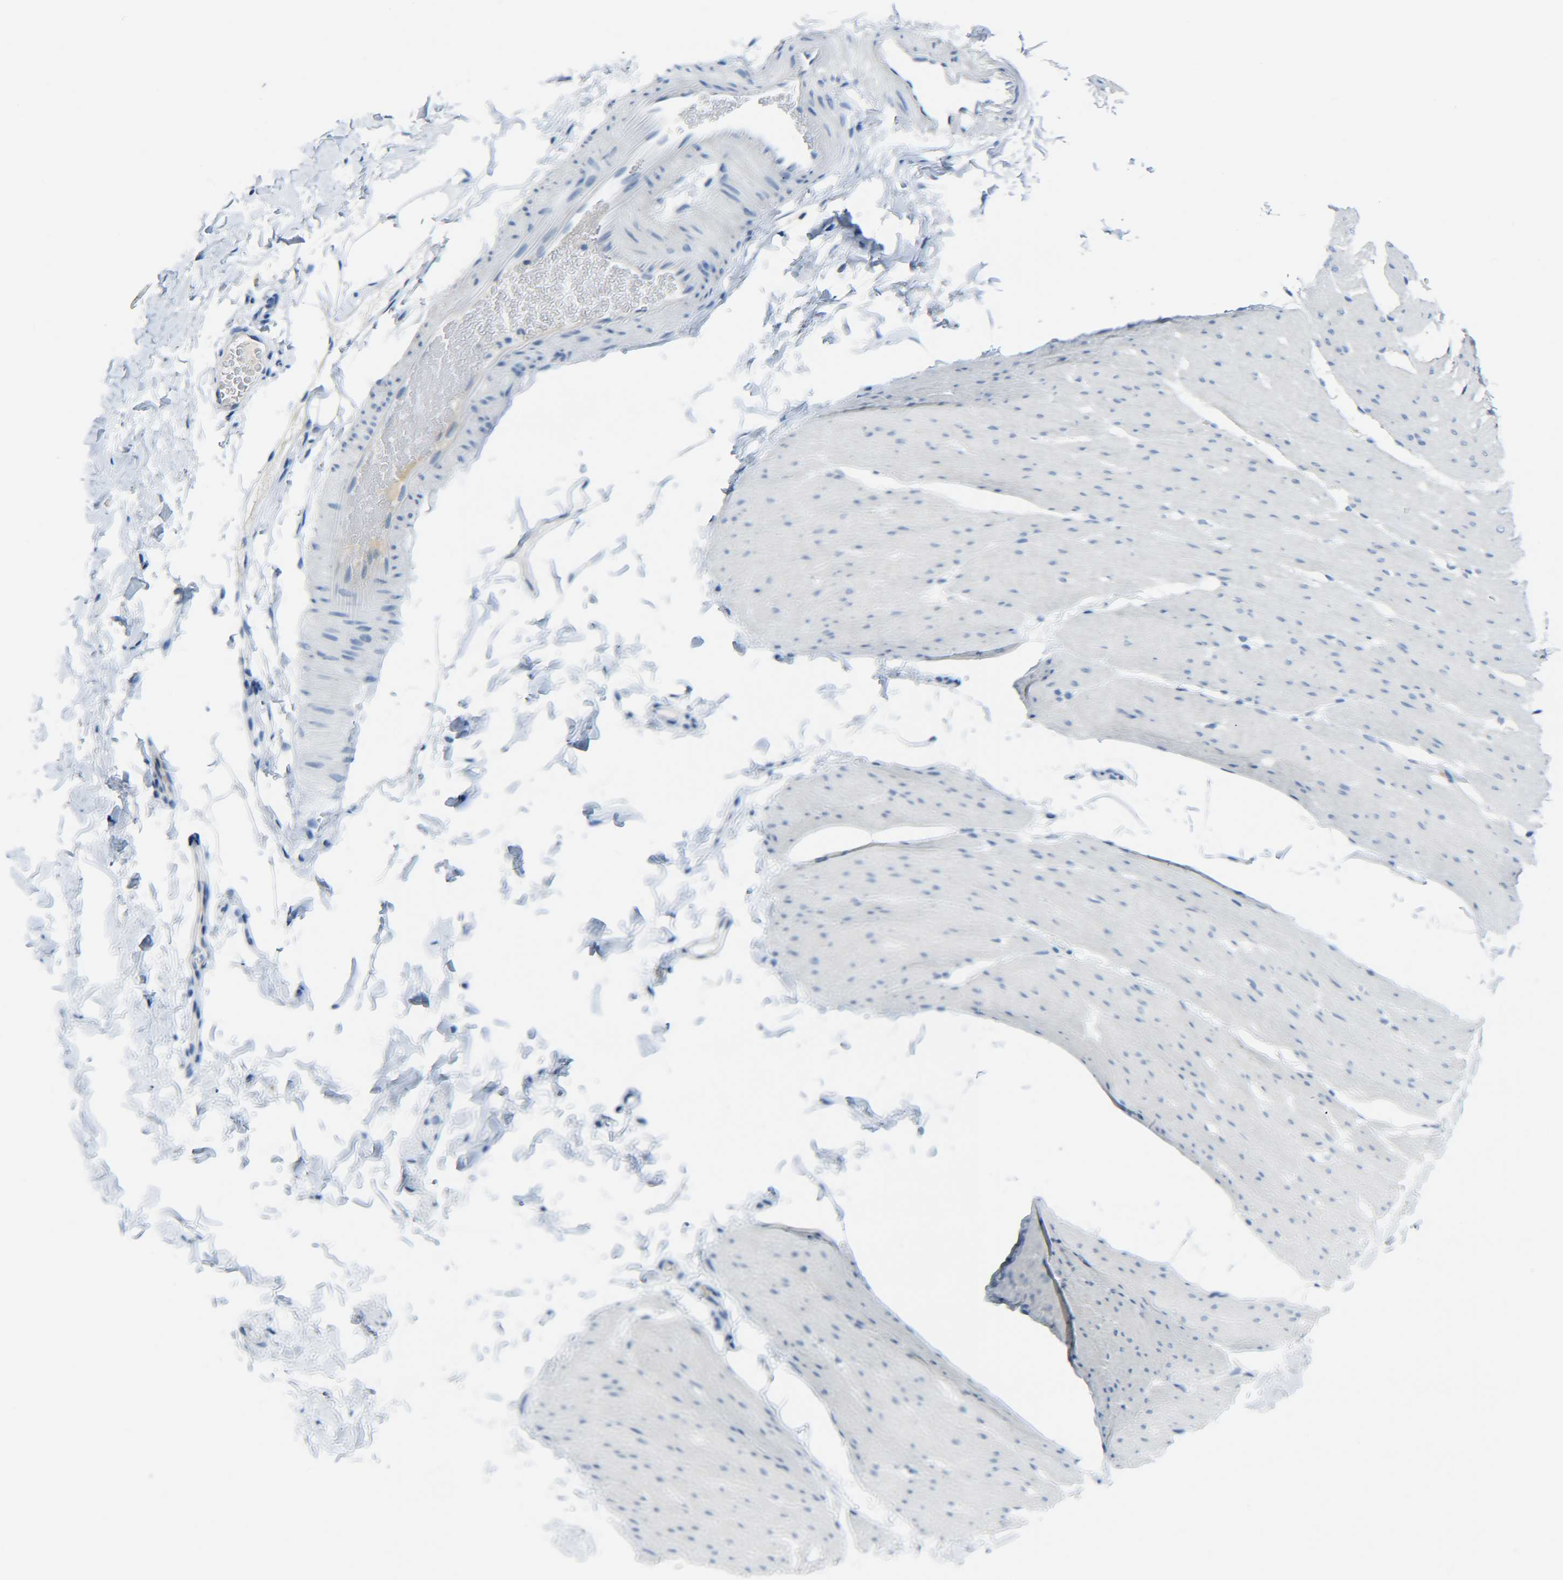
{"staining": {"intensity": "negative", "quantity": "none", "location": "none"}, "tissue": "smooth muscle", "cell_type": "Smooth muscle cells", "image_type": "normal", "snomed": [{"axis": "morphology", "description": "Normal tissue, NOS"}, {"axis": "topography", "description": "Smooth muscle"}, {"axis": "topography", "description": "Colon"}], "caption": "Smooth muscle cells are negative for brown protein staining in normal smooth muscle. (DAB (3,3'-diaminobenzidine) immunohistochemistry (IHC), high magnification).", "gene": "C15orf48", "patient": {"sex": "male", "age": 67}}